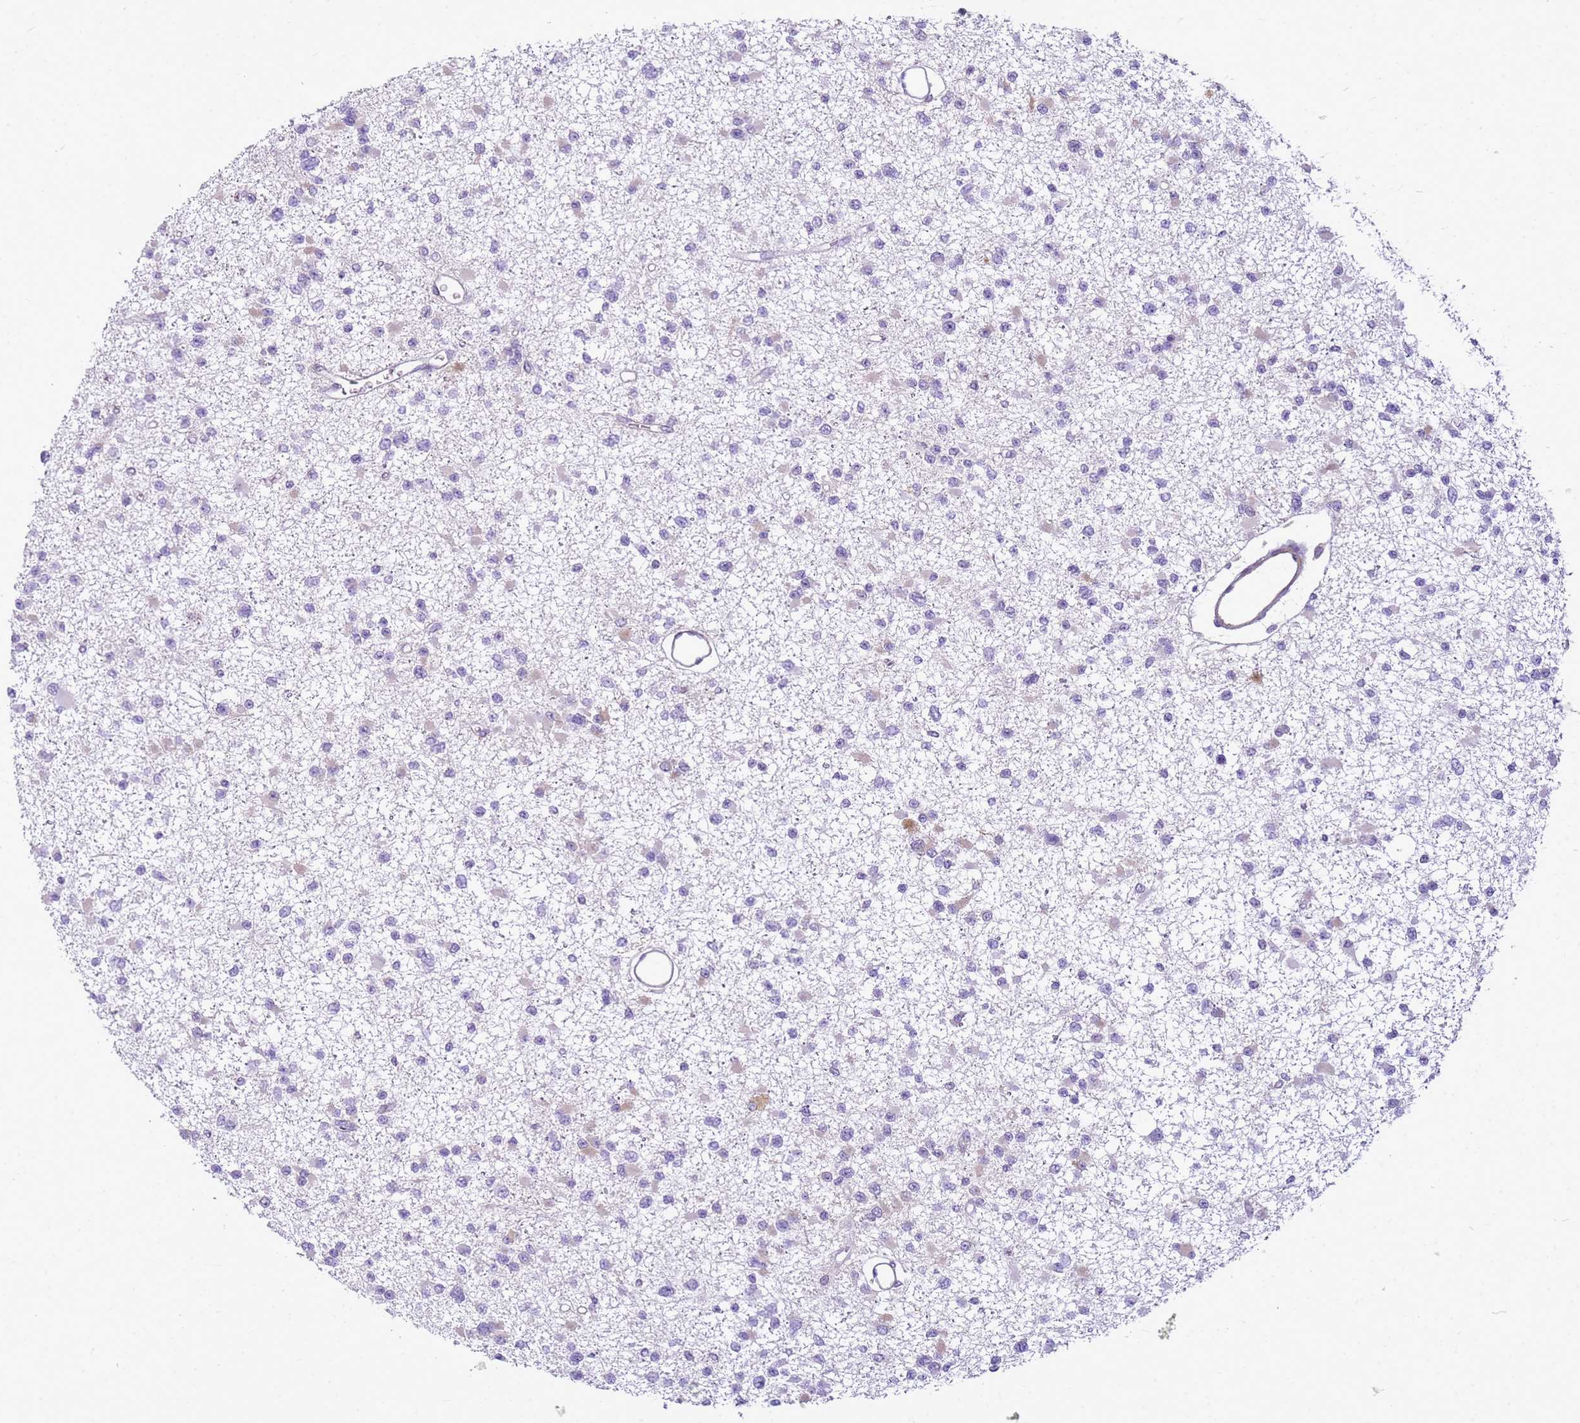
{"staining": {"intensity": "negative", "quantity": "none", "location": "none"}, "tissue": "glioma", "cell_type": "Tumor cells", "image_type": "cancer", "snomed": [{"axis": "morphology", "description": "Glioma, malignant, Low grade"}, {"axis": "topography", "description": "Brain"}], "caption": "High magnification brightfield microscopy of glioma stained with DAB (brown) and counterstained with hematoxylin (blue): tumor cells show no significant expression.", "gene": "HSPB1", "patient": {"sex": "female", "age": 22}}